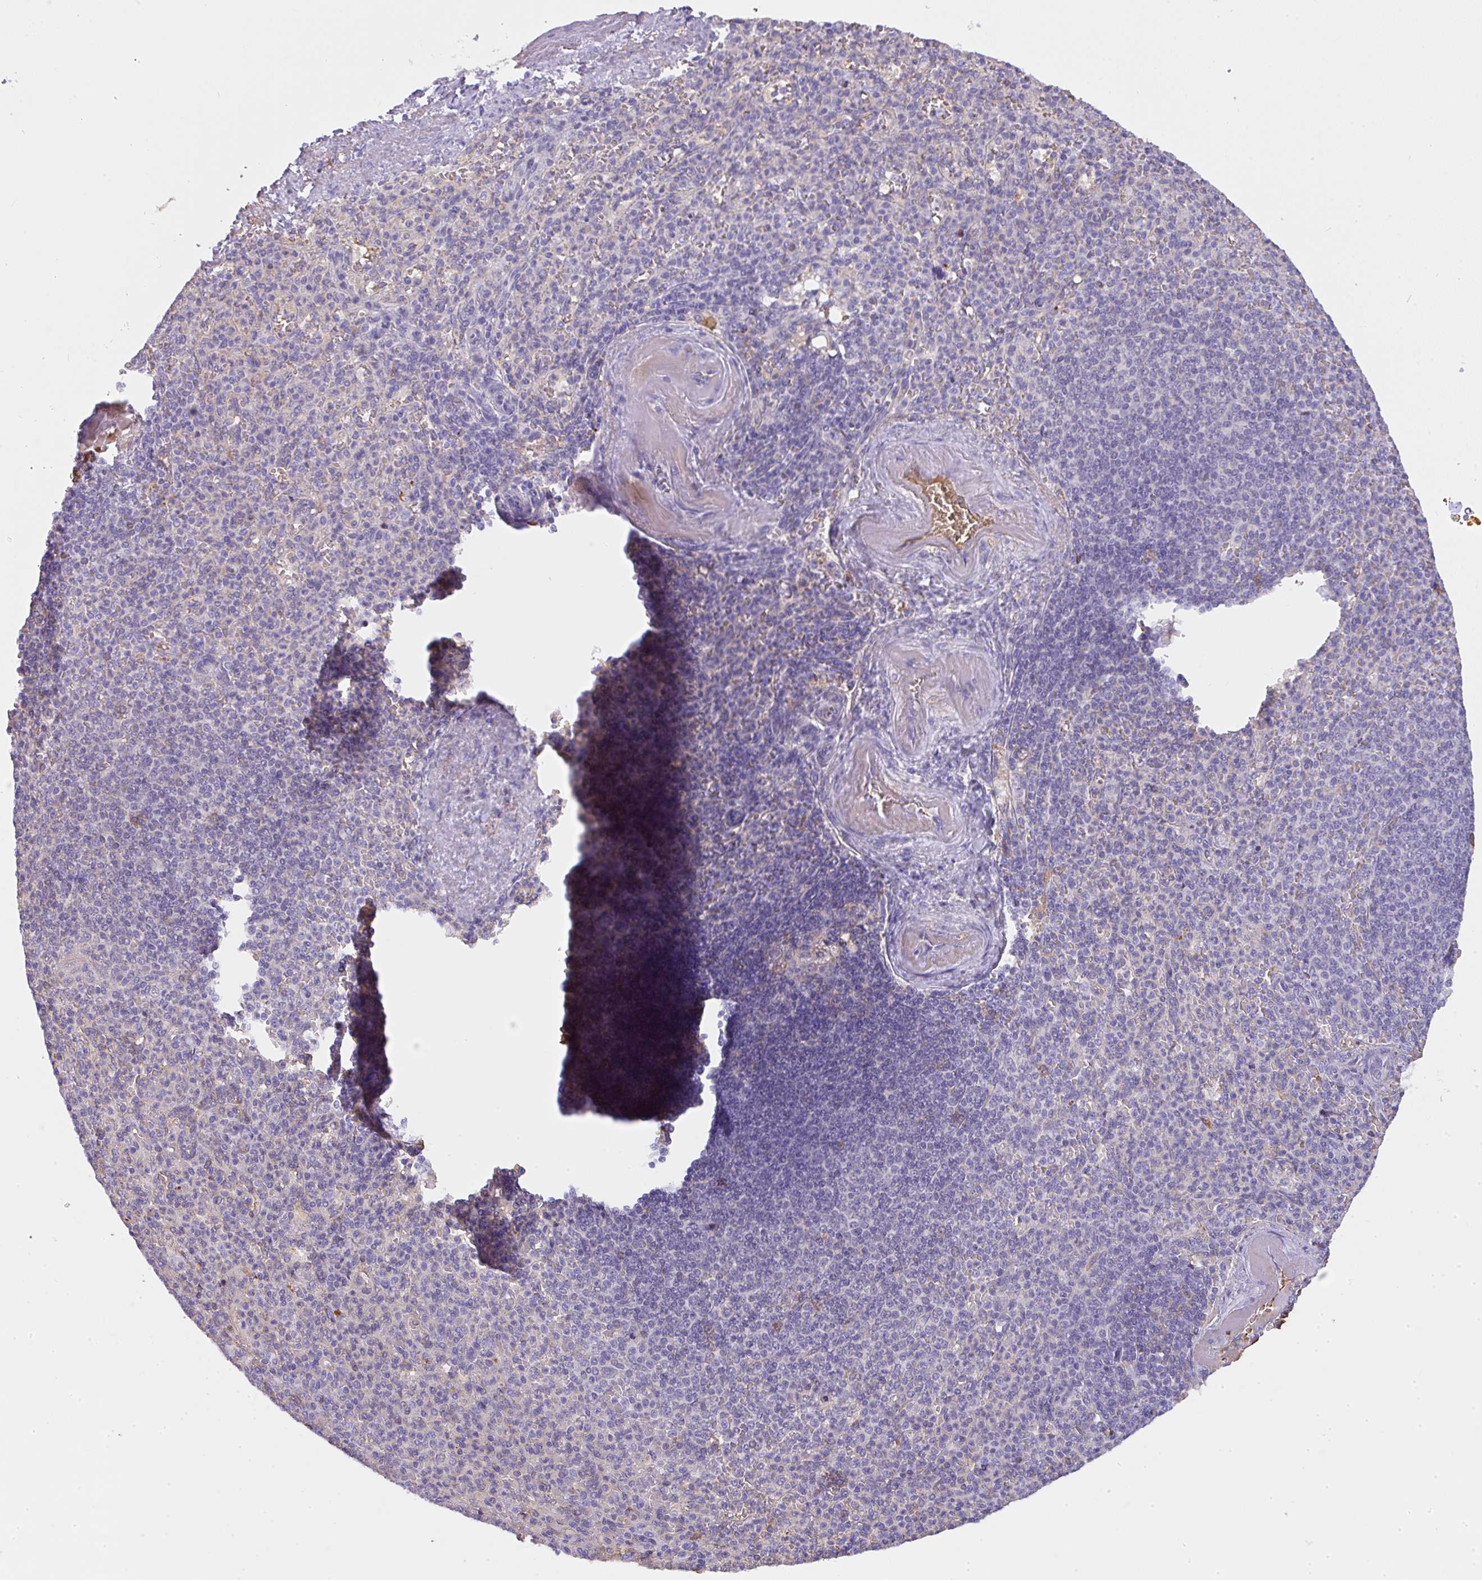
{"staining": {"intensity": "negative", "quantity": "none", "location": "none"}, "tissue": "spleen", "cell_type": "Cells in red pulp", "image_type": "normal", "snomed": [{"axis": "morphology", "description": "Normal tissue, NOS"}, {"axis": "topography", "description": "Spleen"}], "caption": "Spleen was stained to show a protein in brown. There is no significant expression in cells in red pulp. (Stains: DAB IHC with hematoxylin counter stain, Microscopy: brightfield microscopy at high magnification).", "gene": "SMYD5", "patient": {"sex": "female", "age": 74}}